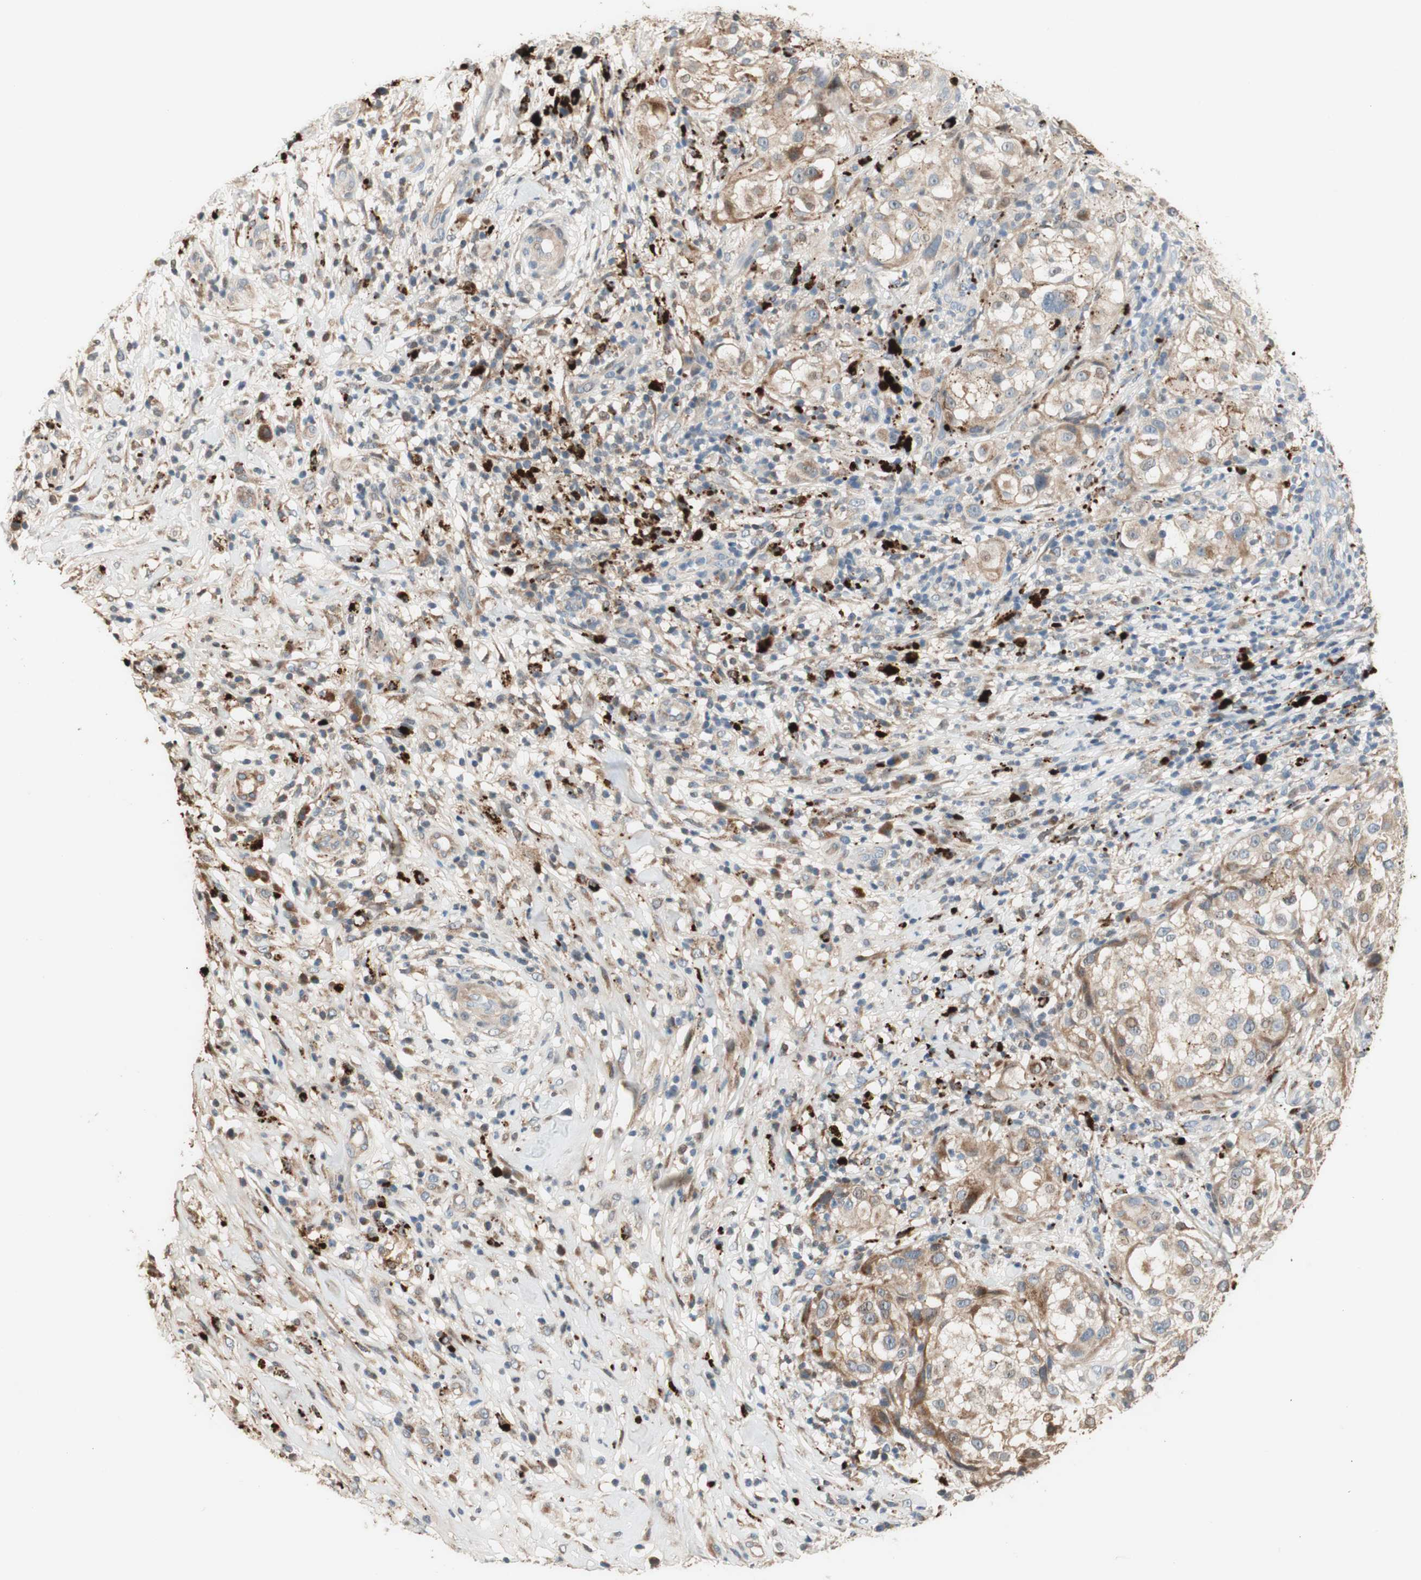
{"staining": {"intensity": "weak", "quantity": ">75%", "location": "cytoplasmic/membranous"}, "tissue": "melanoma", "cell_type": "Tumor cells", "image_type": "cancer", "snomed": [{"axis": "morphology", "description": "Necrosis, NOS"}, {"axis": "morphology", "description": "Malignant melanoma, NOS"}, {"axis": "topography", "description": "Skin"}], "caption": "A photomicrograph showing weak cytoplasmic/membranous positivity in about >75% of tumor cells in malignant melanoma, as visualized by brown immunohistochemical staining.", "gene": "PTPN21", "patient": {"sex": "female", "age": 87}}